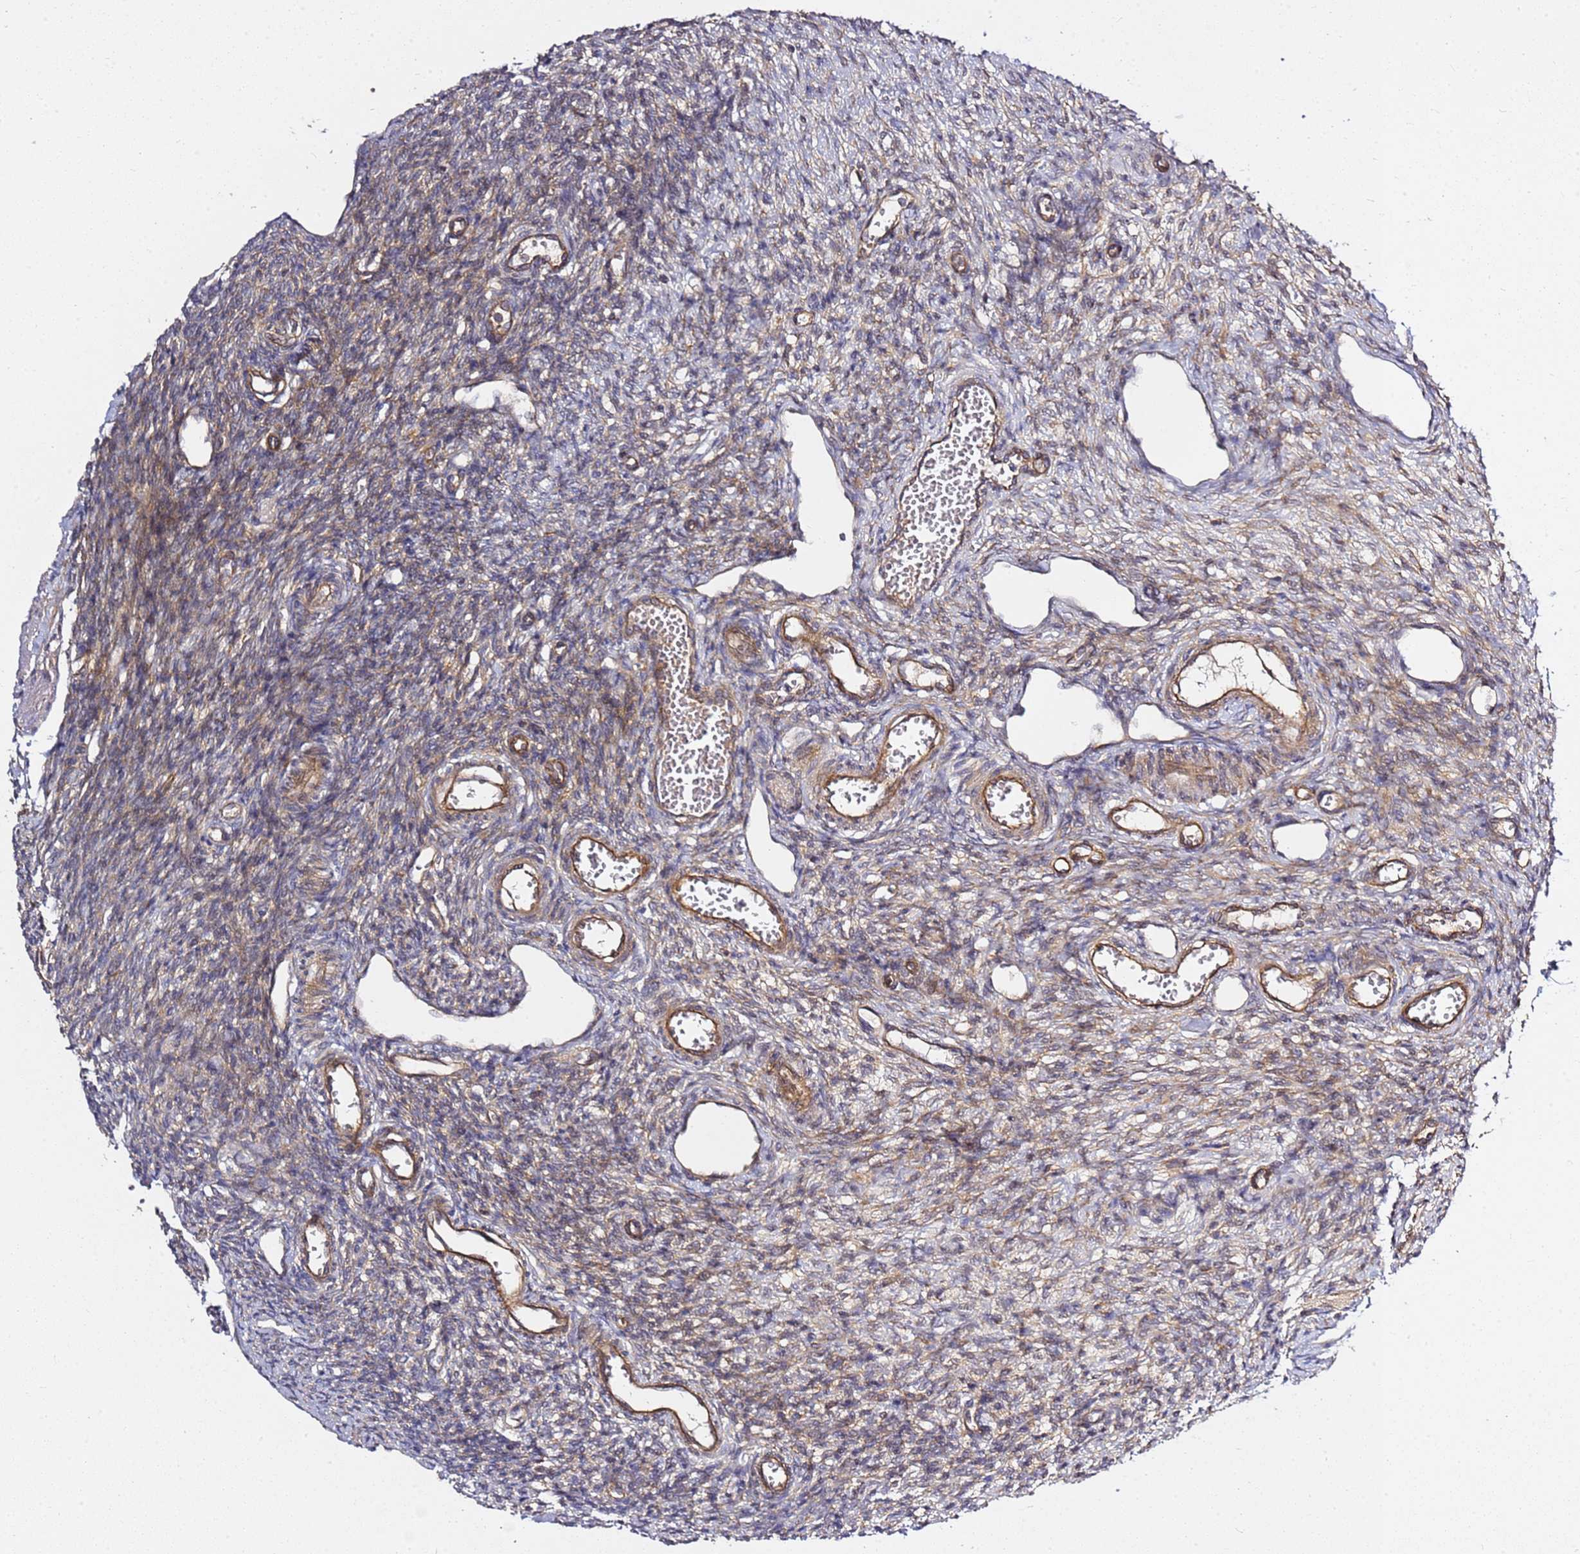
{"staining": {"intensity": "moderate", "quantity": "25%-75%", "location": "cytoplasmic/membranous"}, "tissue": "ovary", "cell_type": "Ovarian stroma cells", "image_type": "normal", "snomed": [{"axis": "morphology", "description": "Normal tissue, NOS"}, {"axis": "morphology", "description": "Cyst, NOS"}, {"axis": "topography", "description": "Ovary"}], "caption": "This image exhibits immunohistochemistry staining of benign ovary, with medium moderate cytoplasmic/membranous staining in approximately 25%-75% of ovarian stroma cells.", "gene": "GNL1", "patient": {"sex": "female", "age": 33}}